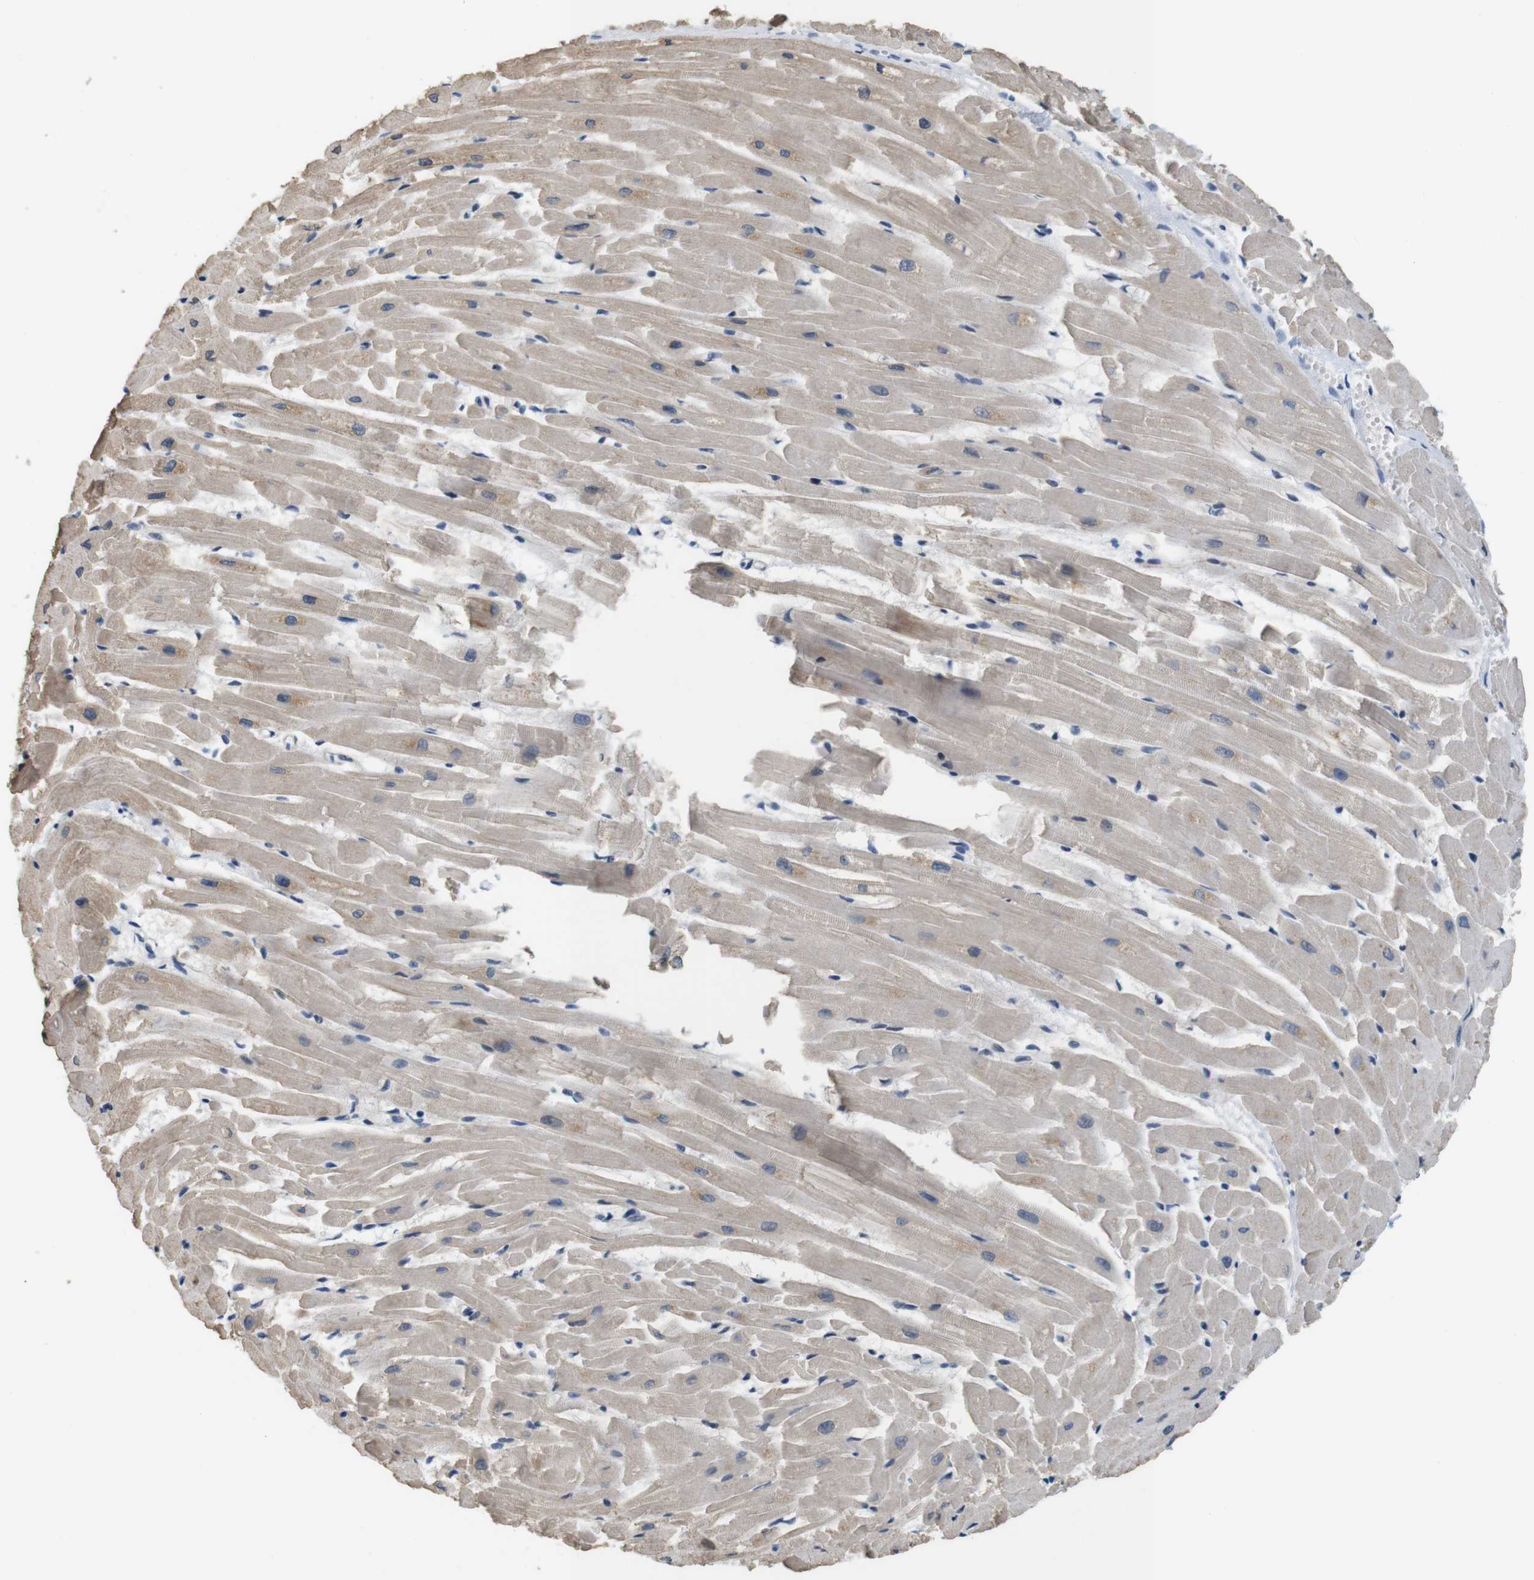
{"staining": {"intensity": "weak", "quantity": "25%-75%", "location": "cytoplasmic/membranous"}, "tissue": "heart muscle", "cell_type": "Cardiomyocytes", "image_type": "normal", "snomed": [{"axis": "morphology", "description": "Normal tissue, NOS"}, {"axis": "topography", "description": "Heart"}], "caption": "Heart muscle stained for a protein reveals weak cytoplasmic/membranous positivity in cardiomyocytes. The protein is stained brown, and the nuclei are stained in blue (DAB IHC with brightfield microscopy, high magnification).", "gene": "SMCO2", "patient": {"sex": "female", "age": 19}}